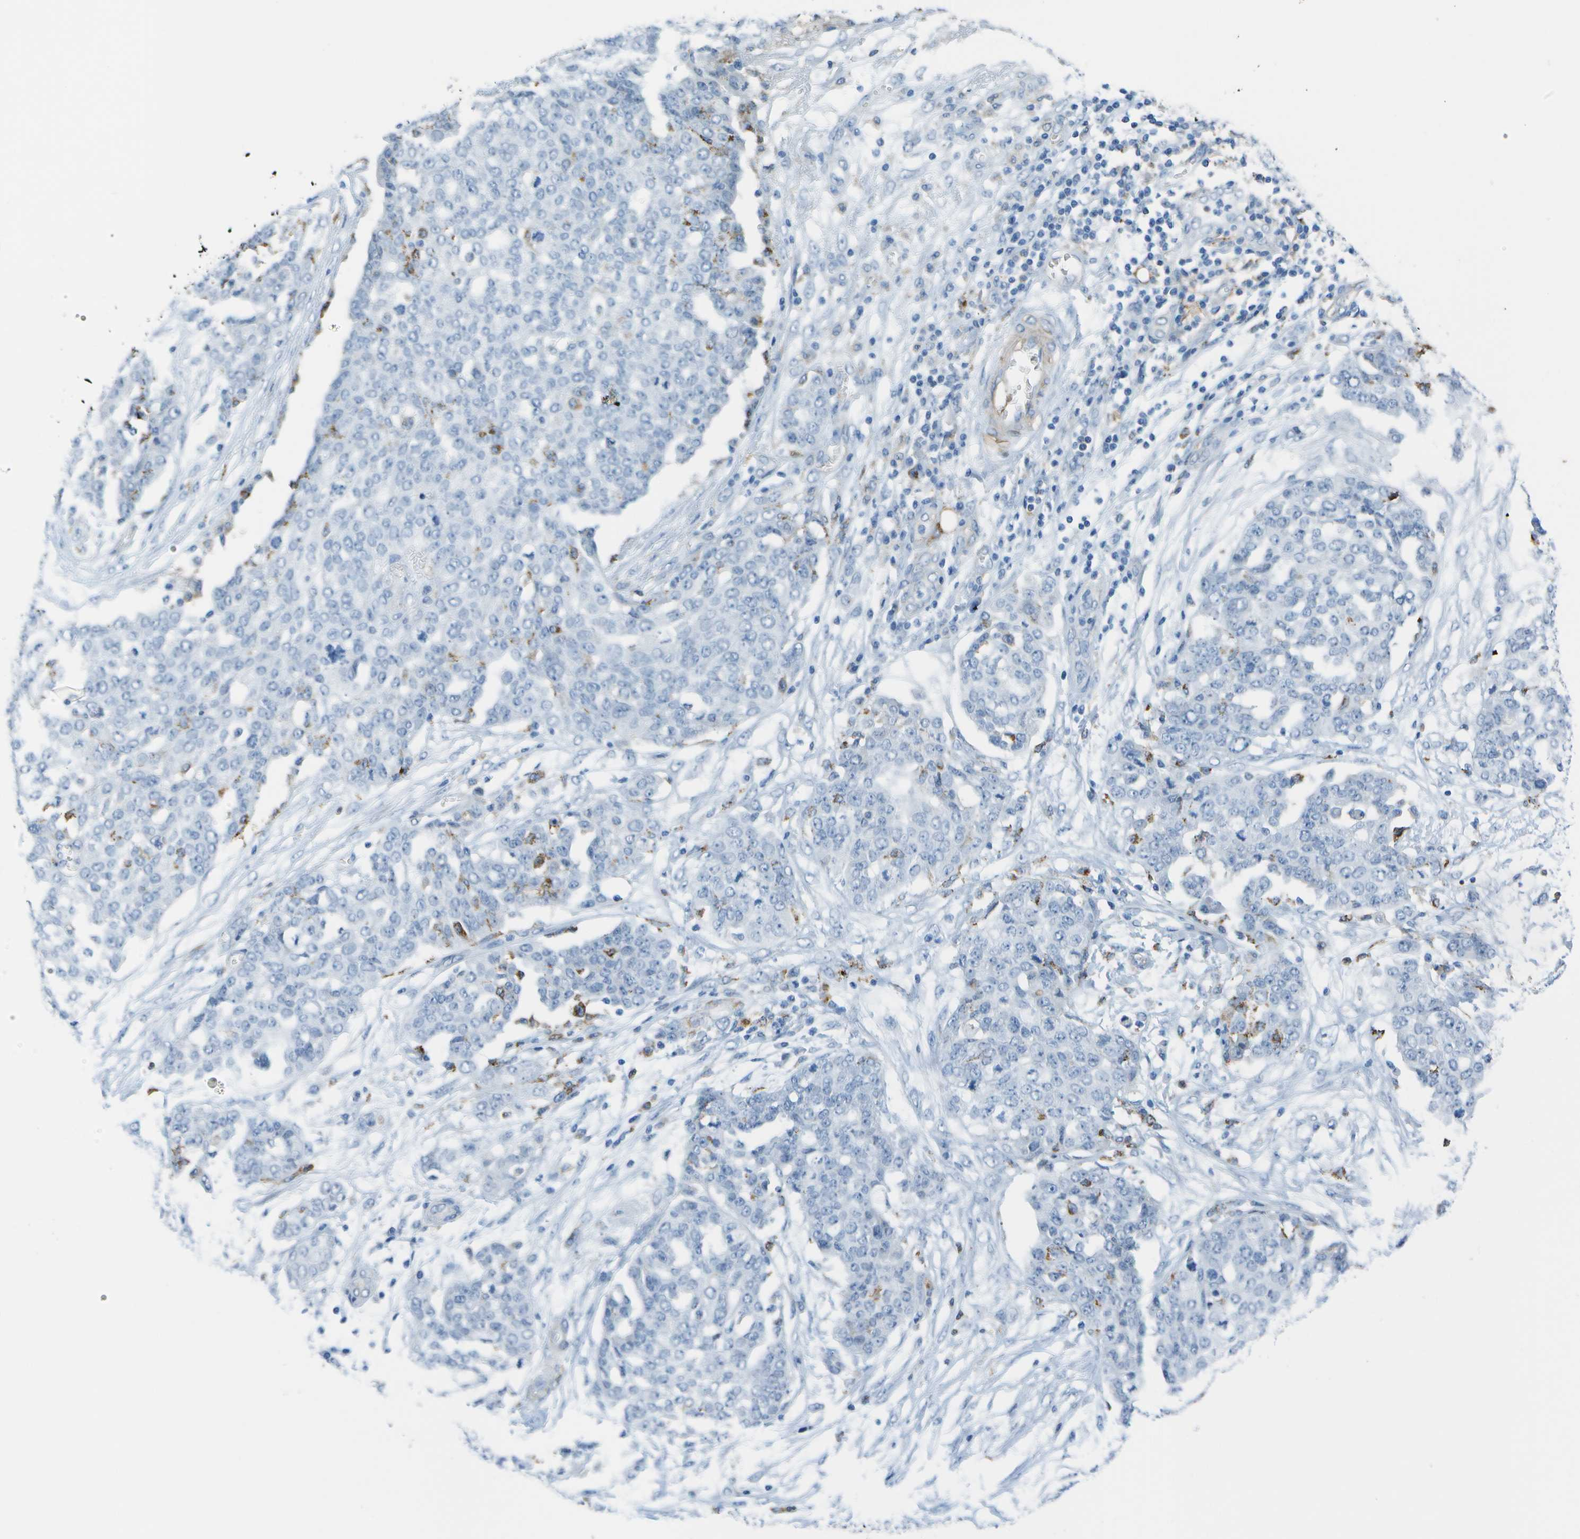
{"staining": {"intensity": "negative", "quantity": "none", "location": "none"}, "tissue": "ovarian cancer", "cell_type": "Tumor cells", "image_type": "cancer", "snomed": [{"axis": "morphology", "description": "Cystadenocarcinoma, serous, NOS"}, {"axis": "topography", "description": "Soft tissue"}, {"axis": "topography", "description": "Ovary"}], "caption": "Immunohistochemistry of ovarian serous cystadenocarcinoma displays no expression in tumor cells. (DAB IHC with hematoxylin counter stain).", "gene": "ZBTB43", "patient": {"sex": "female", "age": 57}}